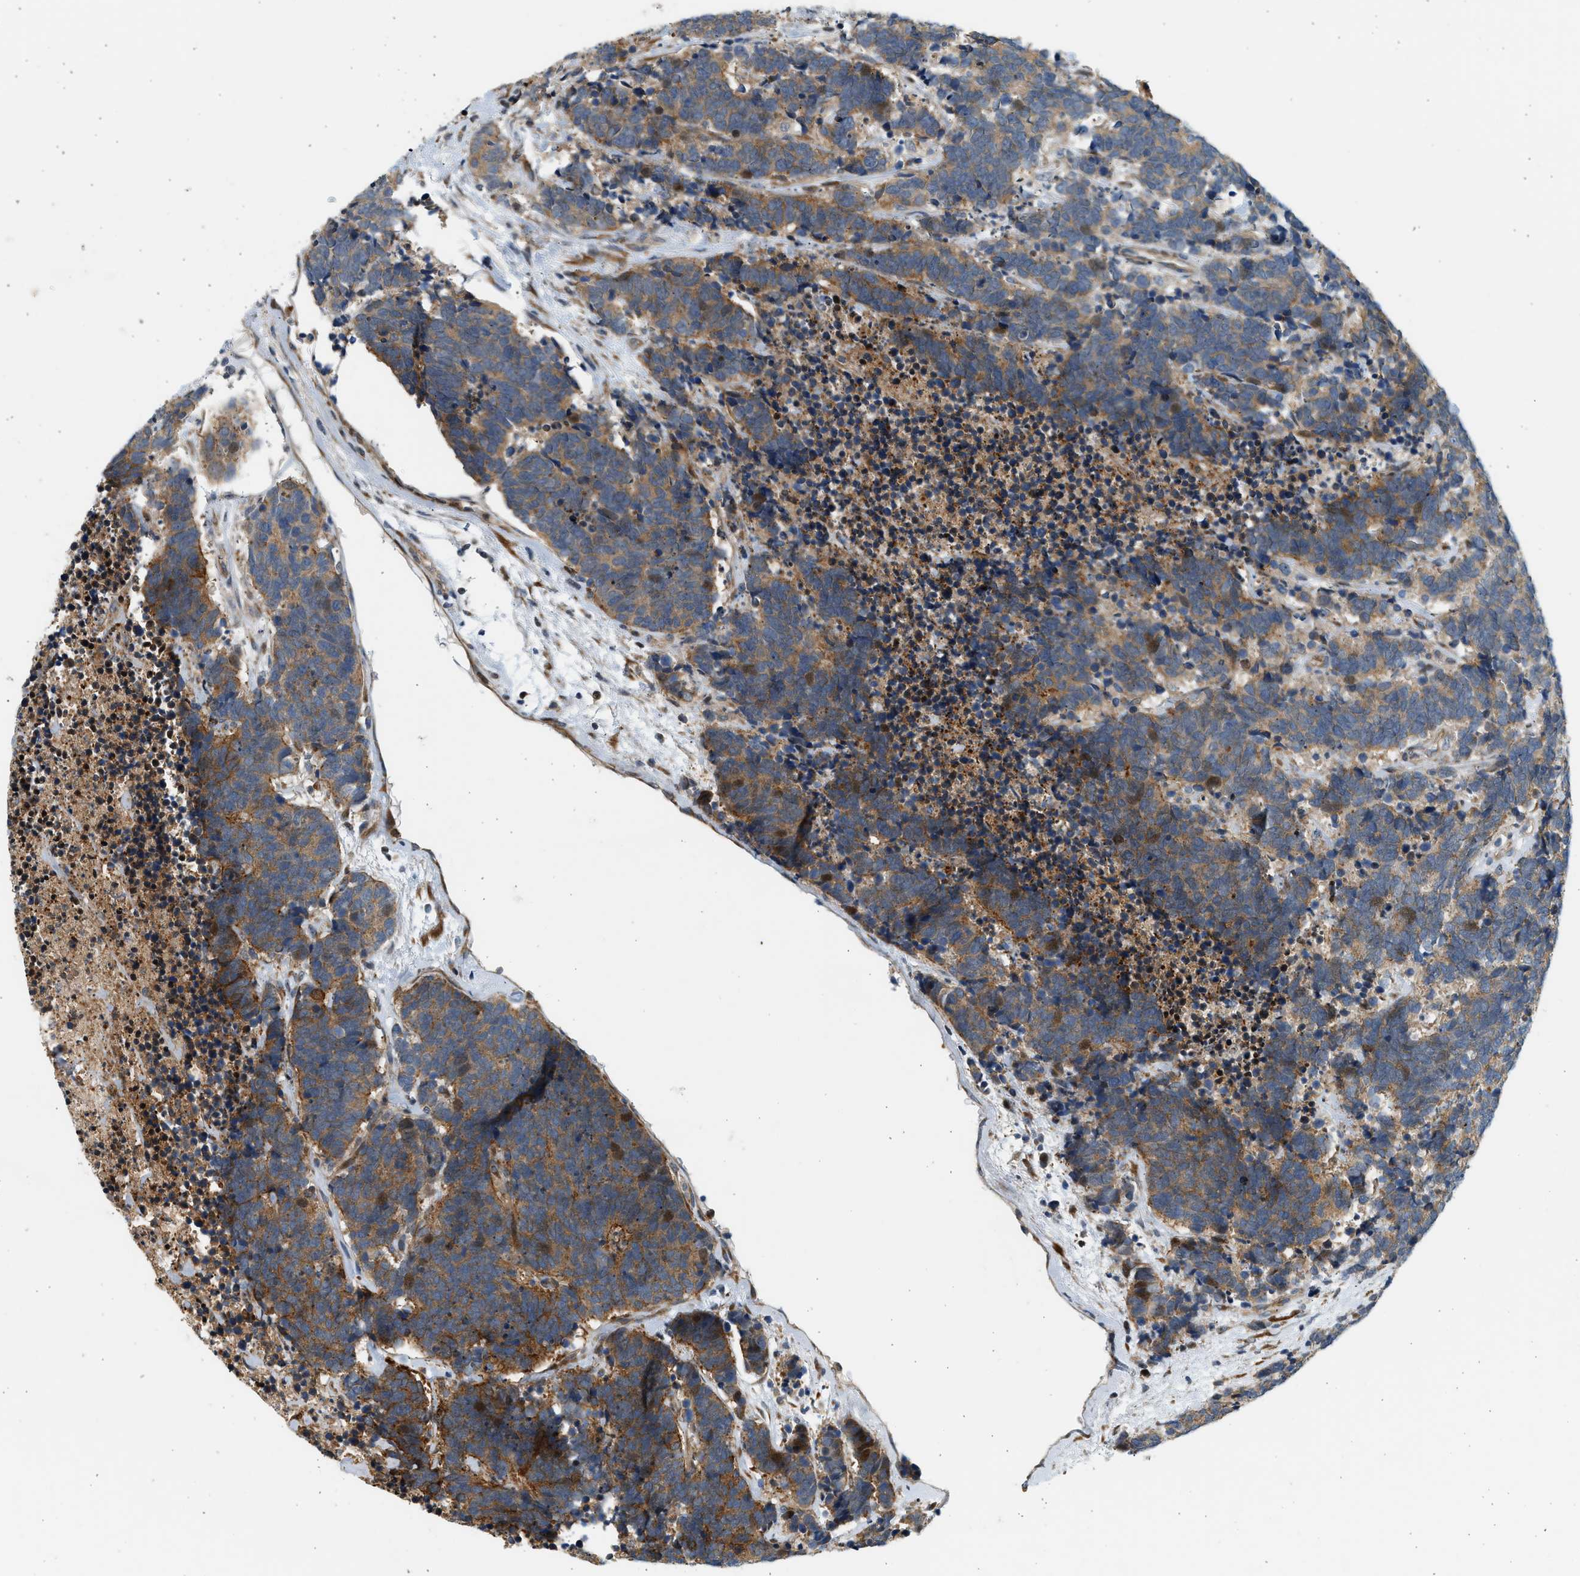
{"staining": {"intensity": "moderate", "quantity": ">75%", "location": "cytoplasmic/membranous"}, "tissue": "carcinoid", "cell_type": "Tumor cells", "image_type": "cancer", "snomed": [{"axis": "morphology", "description": "Carcinoma, NOS"}, {"axis": "morphology", "description": "Carcinoid, malignant, NOS"}, {"axis": "topography", "description": "Urinary bladder"}], "caption": "Immunohistochemical staining of human carcinoid (malignant) exhibits medium levels of moderate cytoplasmic/membranous protein expression in approximately >75% of tumor cells.", "gene": "NRSN2", "patient": {"sex": "male", "age": 57}}